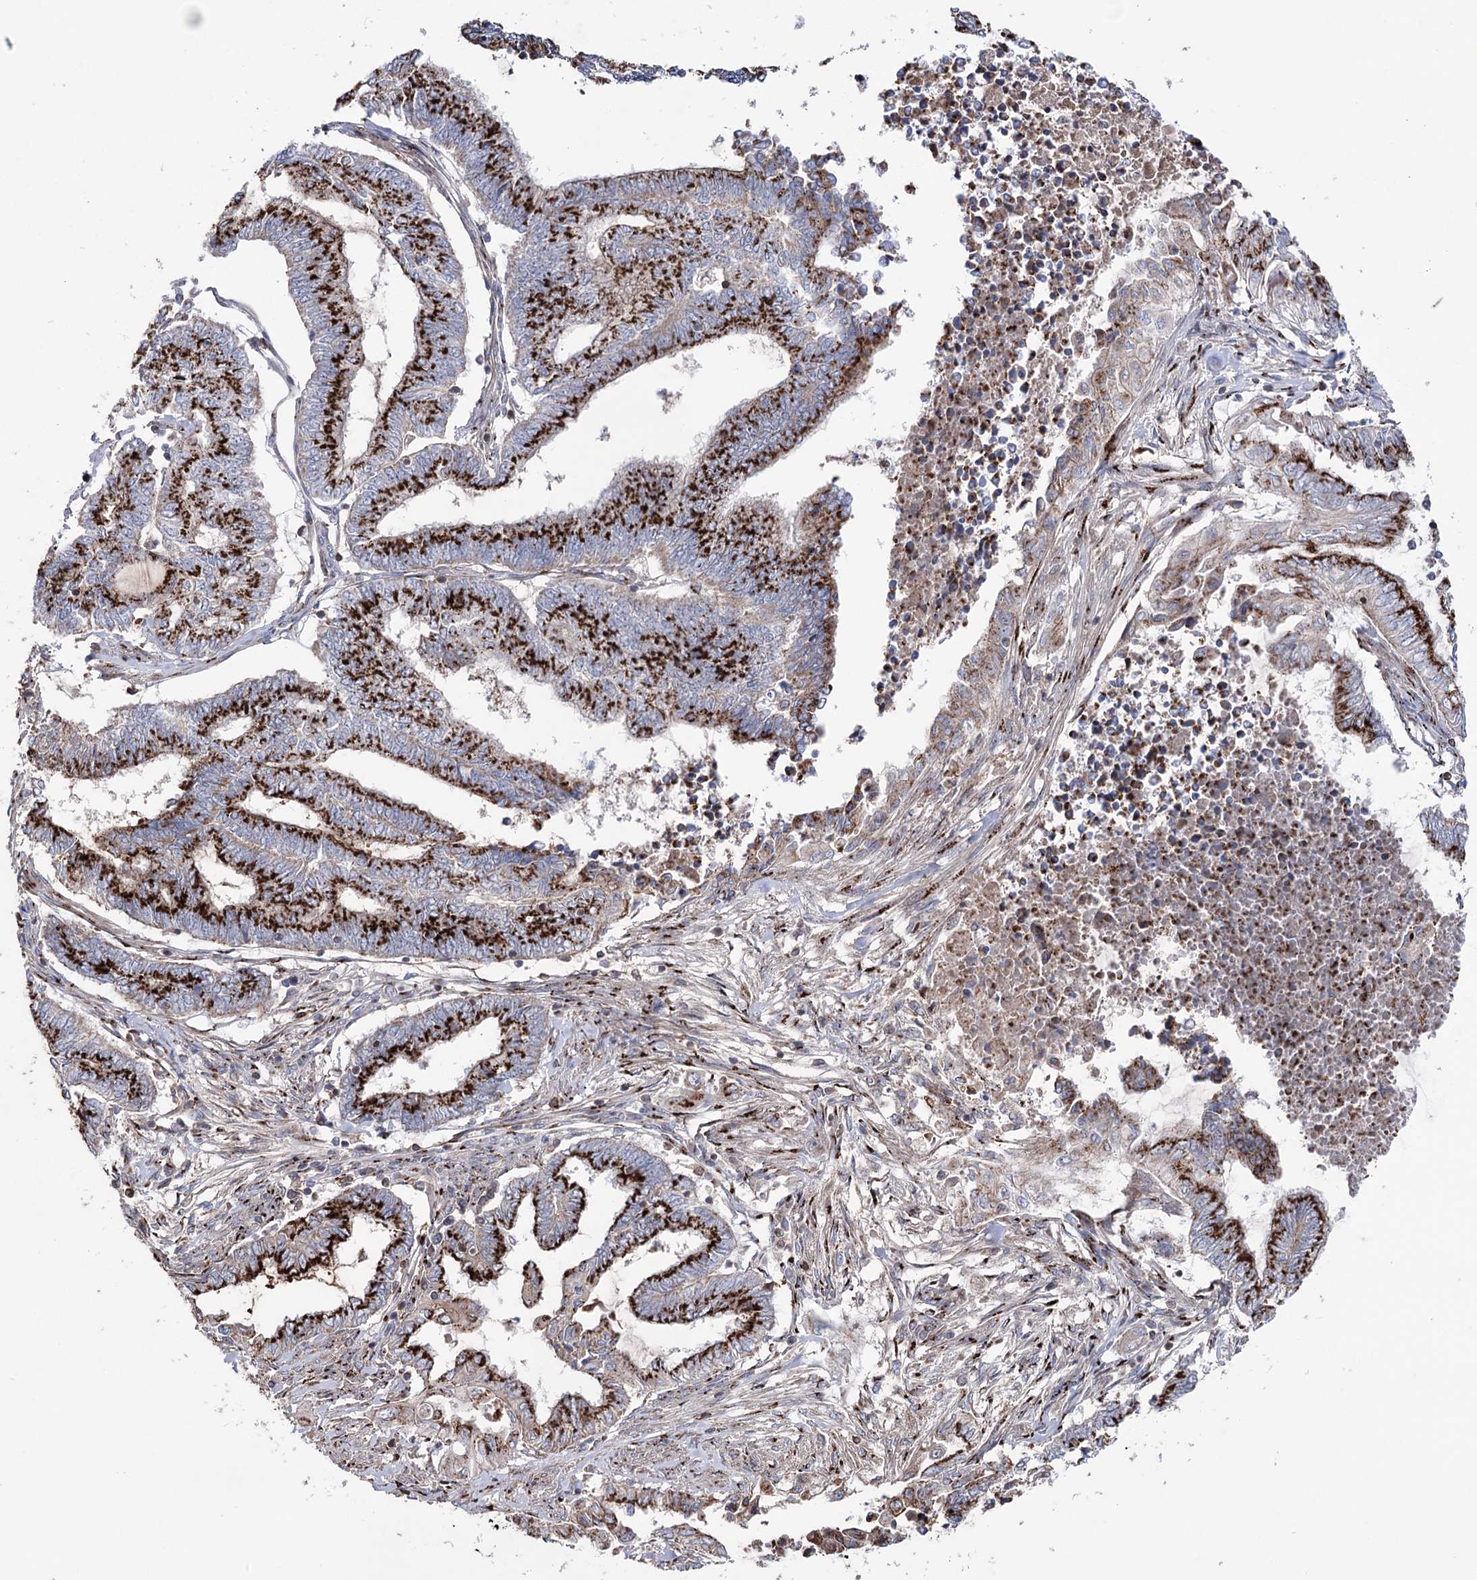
{"staining": {"intensity": "strong", "quantity": ">75%", "location": "cytoplasmic/membranous"}, "tissue": "endometrial cancer", "cell_type": "Tumor cells", "image_type": "cancer", "snomed": [{"axis": "morphology", "description": "Adenocarcinoma, NOS"}, {"axis": "topography", "description": "Uterus"}, {"axis": "topography", "description": "Endometrium"}], "caption": "Immunohistochemical staining of human endometrial cancer (adenocarcinoma) displays high levels of strong cytoplasmic/membranous staining in approximately >75% of tumor cells.", "gene": "ARHGAP20", "patient": {"sex": "female", "age": 70}}